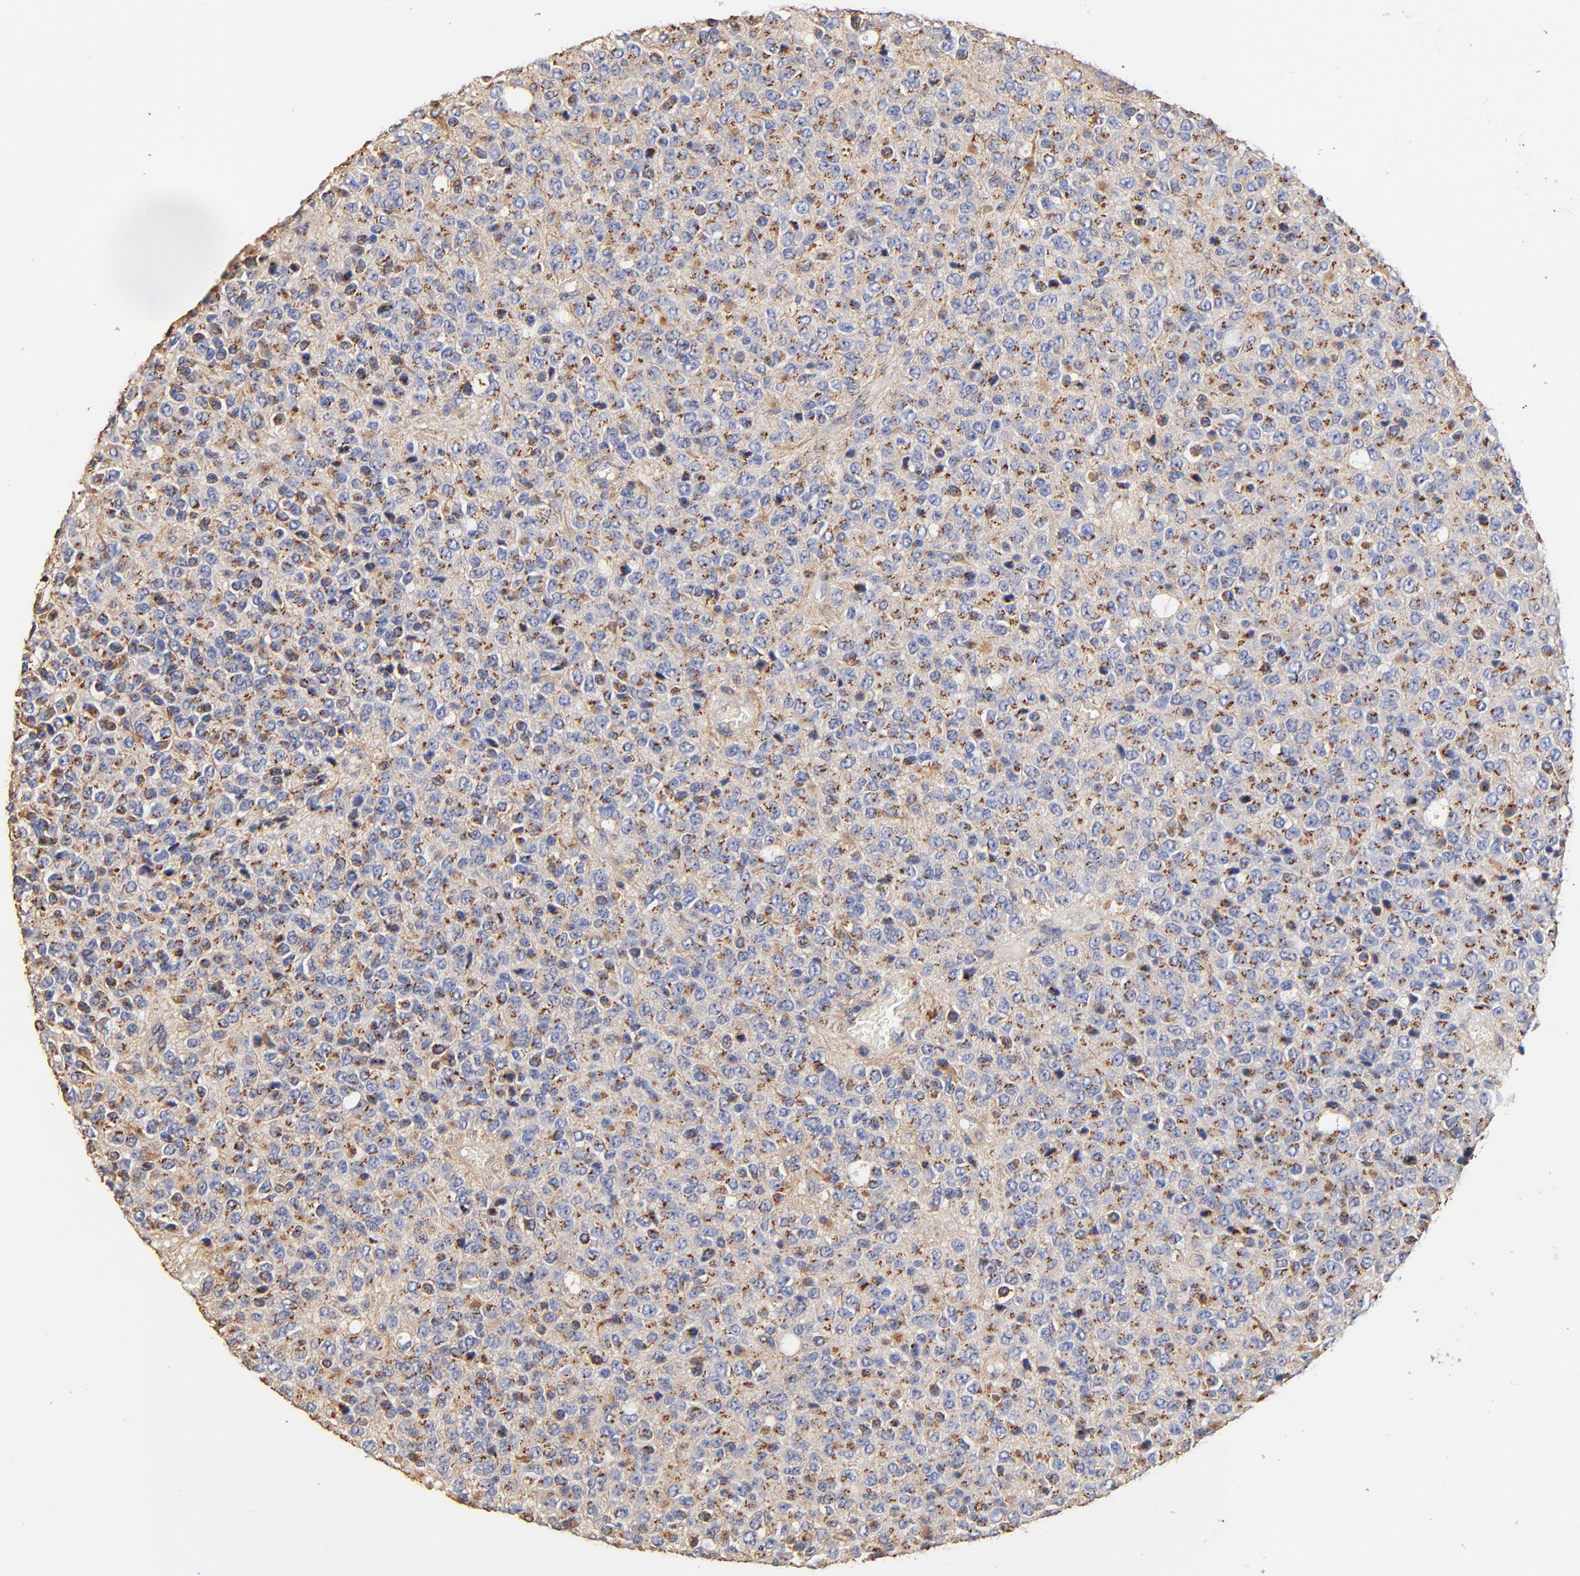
{"staining": {"intensity": "moderate", "quantity": ">75%", "location": "cytoplasmic/membranous"}, "tissue": "glioma", "cell_type": "Tumor cells", "image_type": "cancer", "snomed": [{"axis": "morphology", "description": "Glioma, malignant, High grade"}, {"axis": "topography", "description": "pancreas cauda"}], "caption": "Immunohistochemical staining of human malignant high-grade glioma demonstrates medium levels of moderate cytoplasmic/membranous staining in about >75% of tumor cells. (DAB IHC with brightfield microscopy, high magnification).", "gene": "FMNL3", "patient": {"sex": "male", "age": 60}}